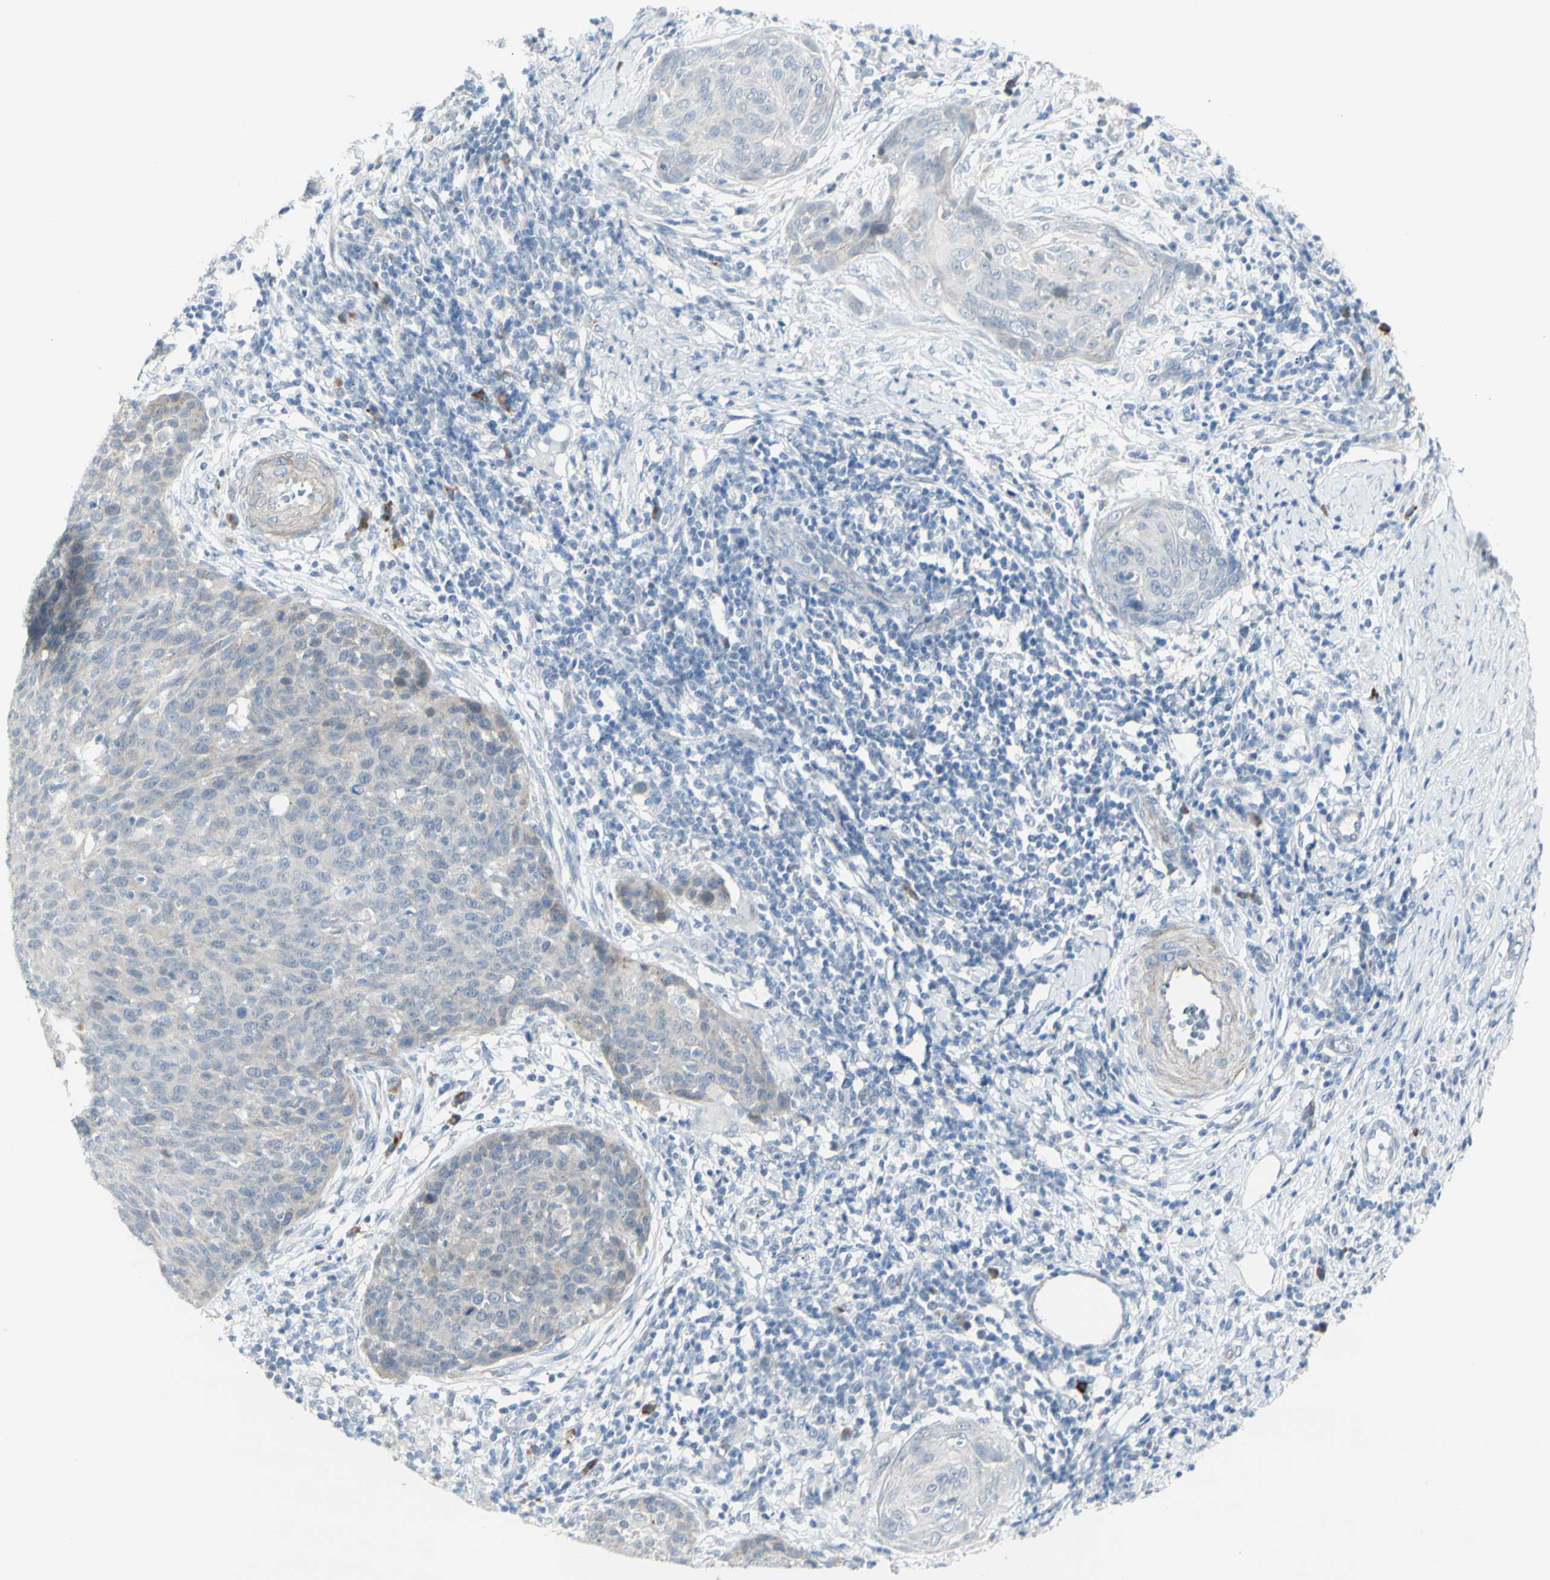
{"staining": {"intensity": "negative", "quantity": "none", "location": "none"}, "tissue": "cervical cancer", "cell_type": "Tumor cells", "image_type": "cancer", "snomed": [{"axis": "morphology", "description": "Squamous cell carcinoma, NOS"}, {"axis": "topography", "description": "Cervix"}], "caption": "Image shows no significant protein positivity in tumor cells of cervical cancer (squamous cell carcinoma).", "gene": "NDST4", "patient": {"sex": "female", "age": 38}}